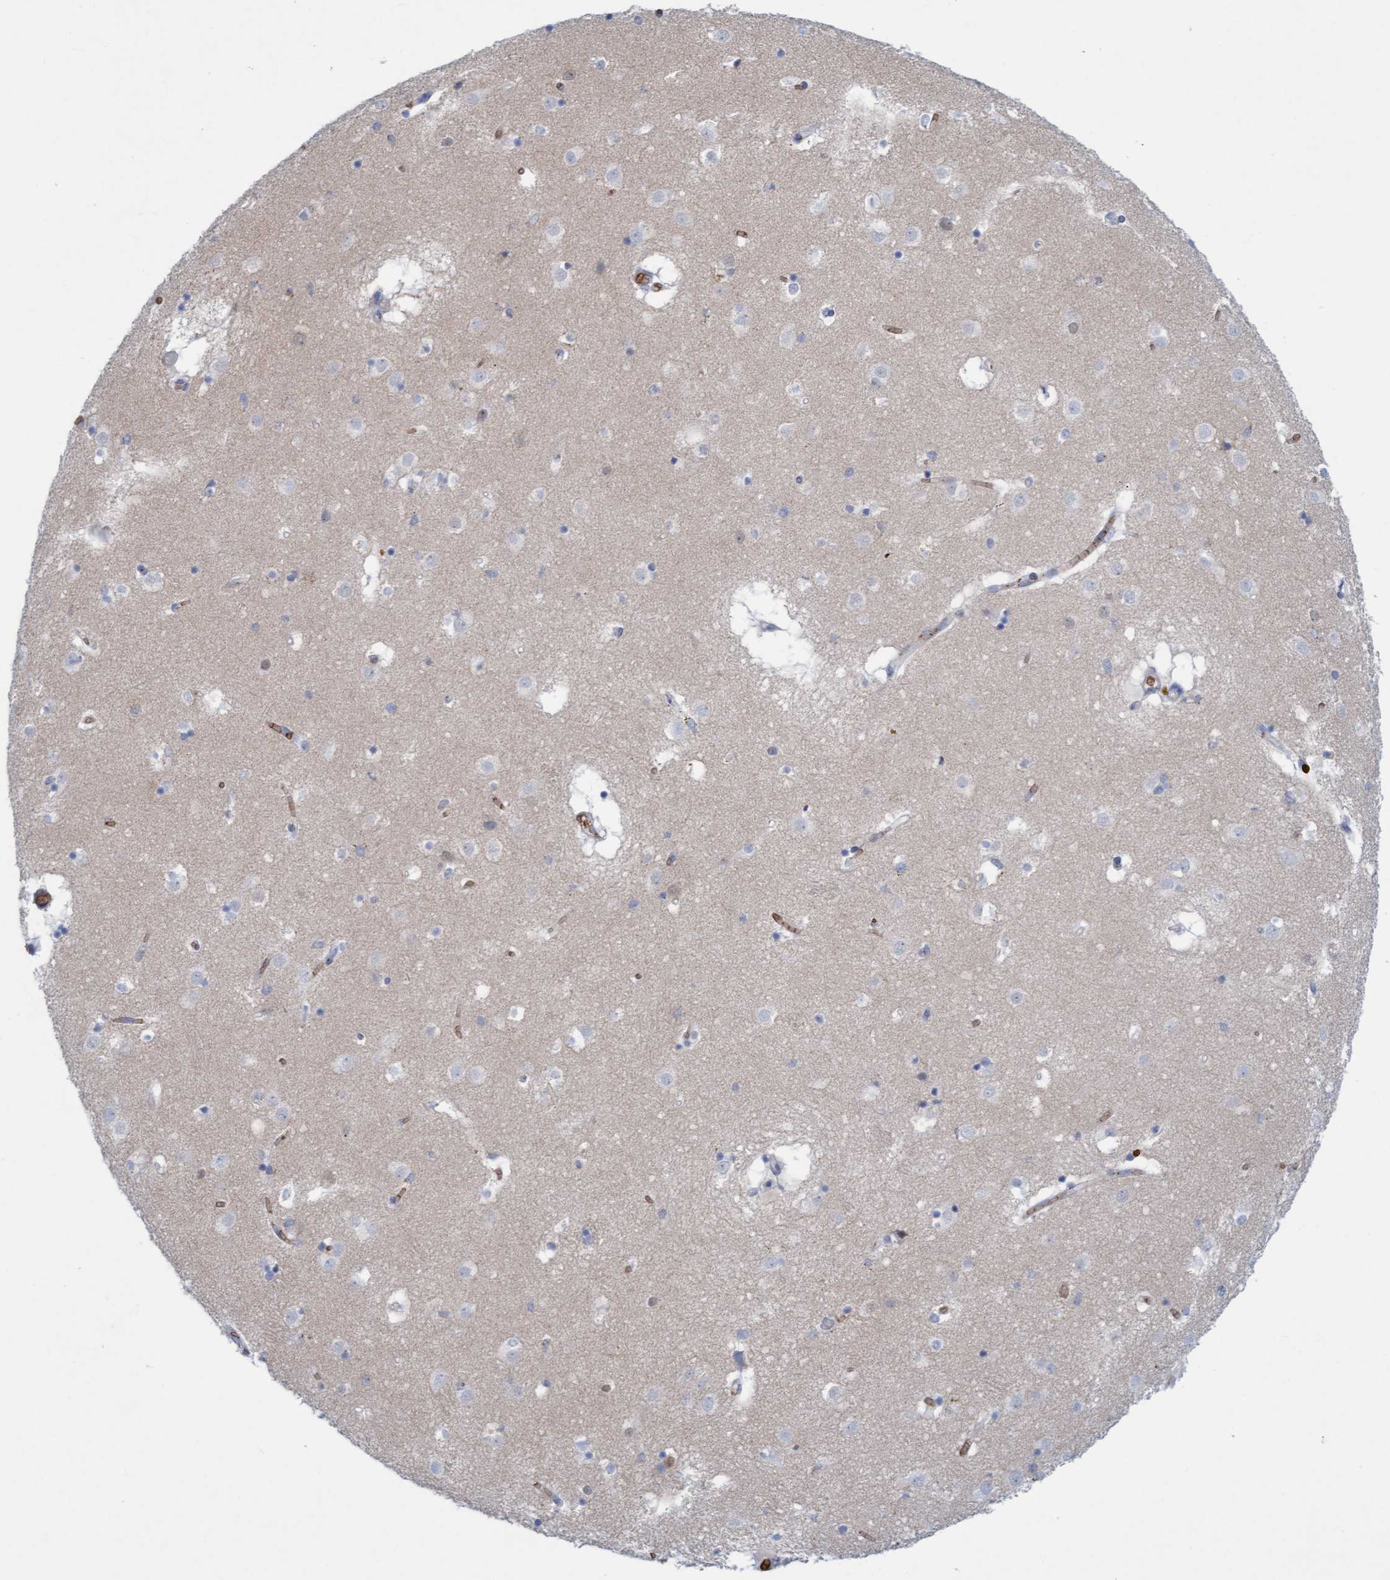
{"staining": {"intensity": "negative", "quantity": "none", "location": "none"}, "tissue": "caudate", "cell_type": "Glial cells", "image_type": "normal", "snomed": [{"axis": "morphology", "description": "Normal tissue, NOS"}, {"axis": "topography", "description": "Lateral ventricle wall"}], "caption": "The micrograph displays no staining of glial cells in benign caudate.", "gene": "SPEM2", "patient": {"sex": "male", "age": 70}}